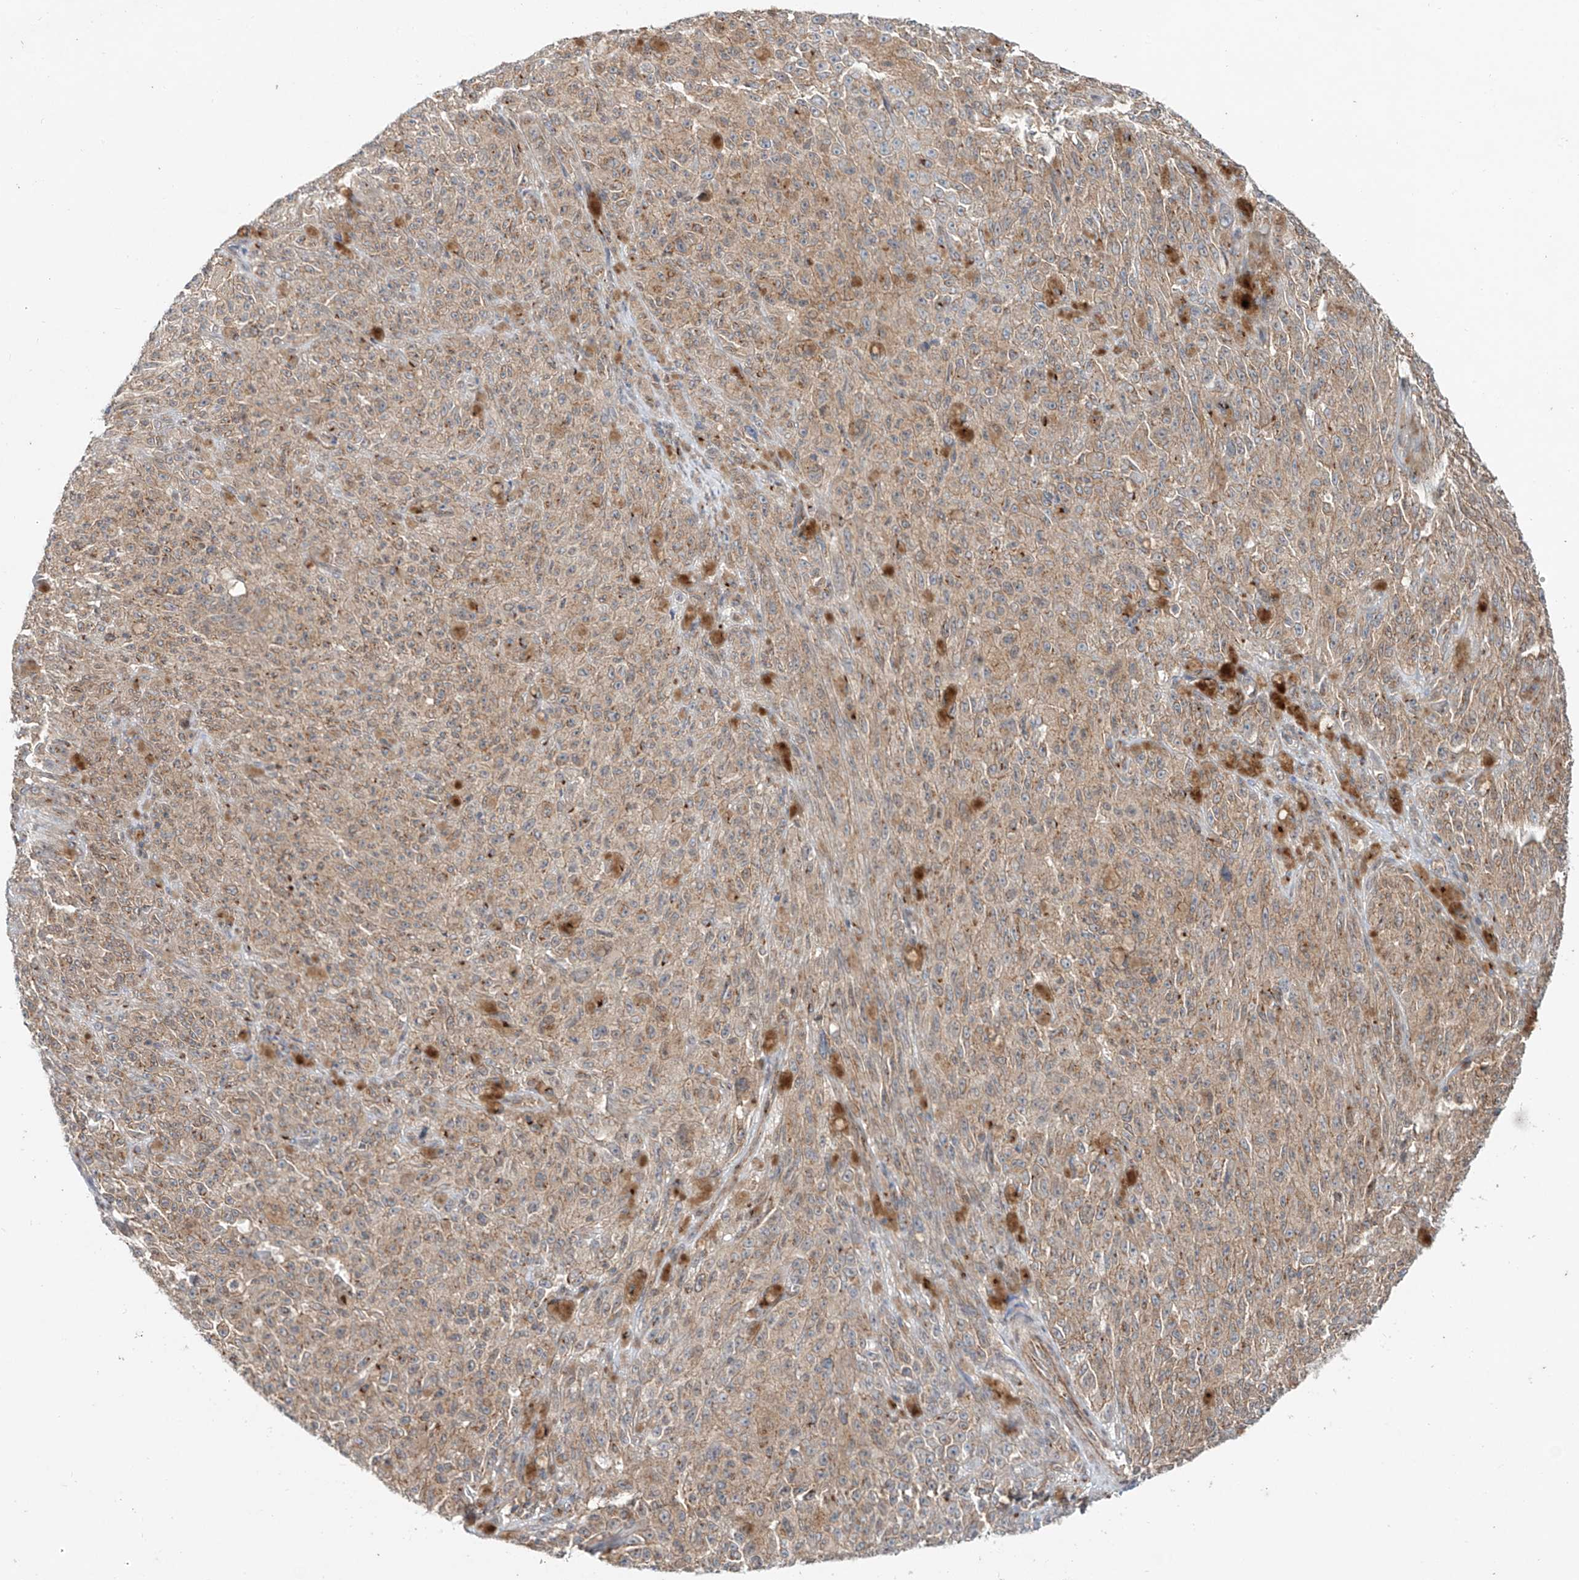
{"staining": {"intensity": "weak", "quantity": ">75%", "location": "cytoplasmic/membranous"}, "tissue": "melanoma", "cell_type": "Tumor cells", "image_type": "cancer", "snomed": [{"axis": "morphology", "description": "Malignant melanoma, NOS"}, {"axis": "topography", "description": "Skin"}], "caption": "Protein analysis of malignant melanoma tissue demonstrates weak cytoplasmic/membranous expression in about >75% of tumor cells.", "gene": "CUX1", "patient": {"sex": "female", "age": 82}}